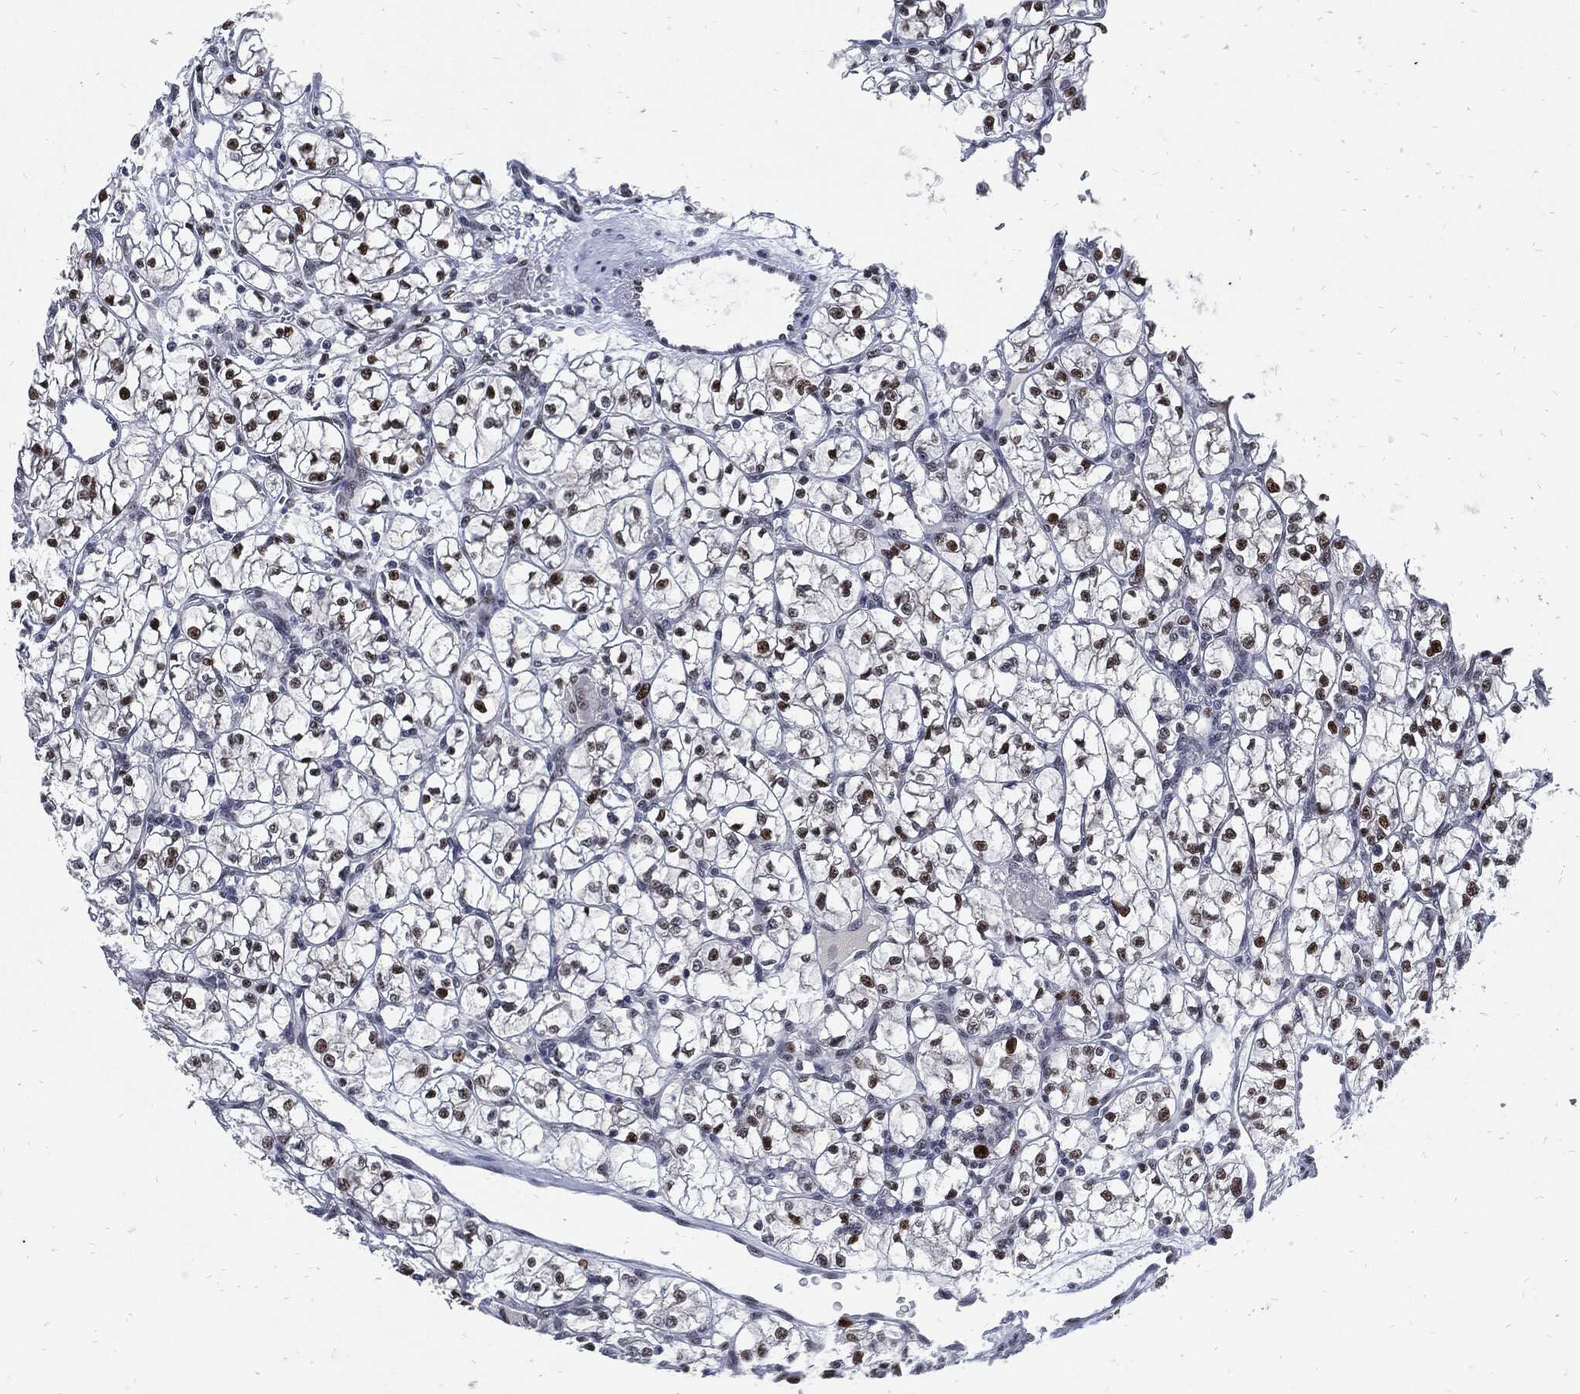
{"staining": {"intensity": "strong", "quantity": "<25%", "location": "nuclear"}, "tissue": "renal cancer", "cell_type": "Tumor cells", "image_type": "cancer", "snomed": [{"axis": "morphology", "description": "Adenocarcinoma, NOS"}, {"axis": "topography", "description": "Kidney"}], "caption": "Immunohistochemical staining of adenocarcinoma (renal) reveals medium levels of strong nuclear protein expression in approximately <25% of tumor cells.", "gene": "NBN", "patient": {"sex": "female", "age": 64}}